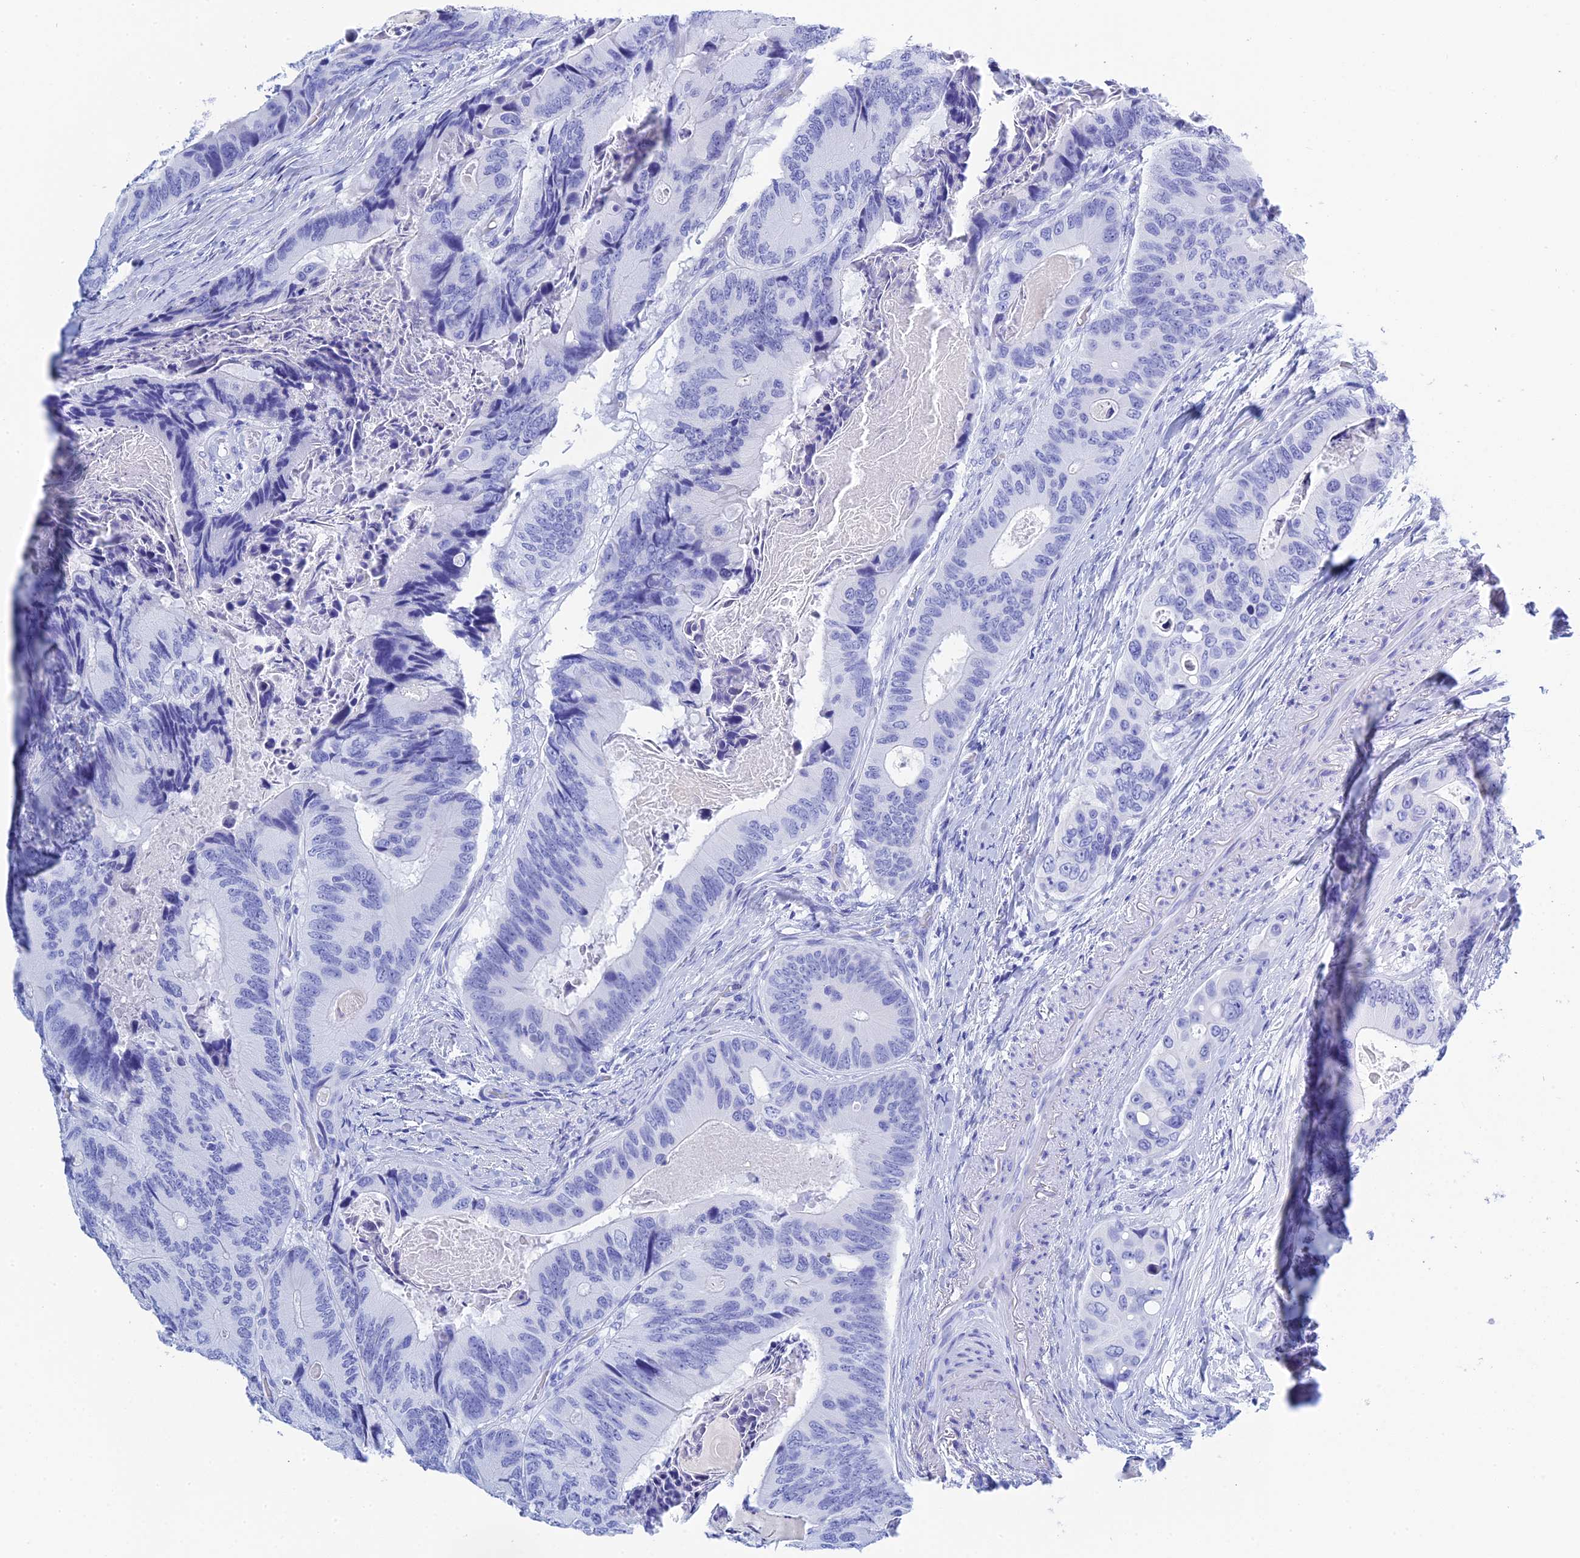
{"staining": {"intensity": "negative", "quantity": "none", "location": "none"}, "tissue": "colorectal cancer", "cell_type": "Tumor cells", "image_type": "cancer", "snomed": [{"axis": "morphology", "description": "Adenocarcinoma, NOS"}, {"axis": "topography", "description": "Colon"}], "caption": "IHC histopathology image of neoplastic tissue: human colorectal cancer stained with DAB exhibits no significant protein positivity in tumor cells.", "gene": "TEX101", "patient": {"sex": "male", "age": 84}}